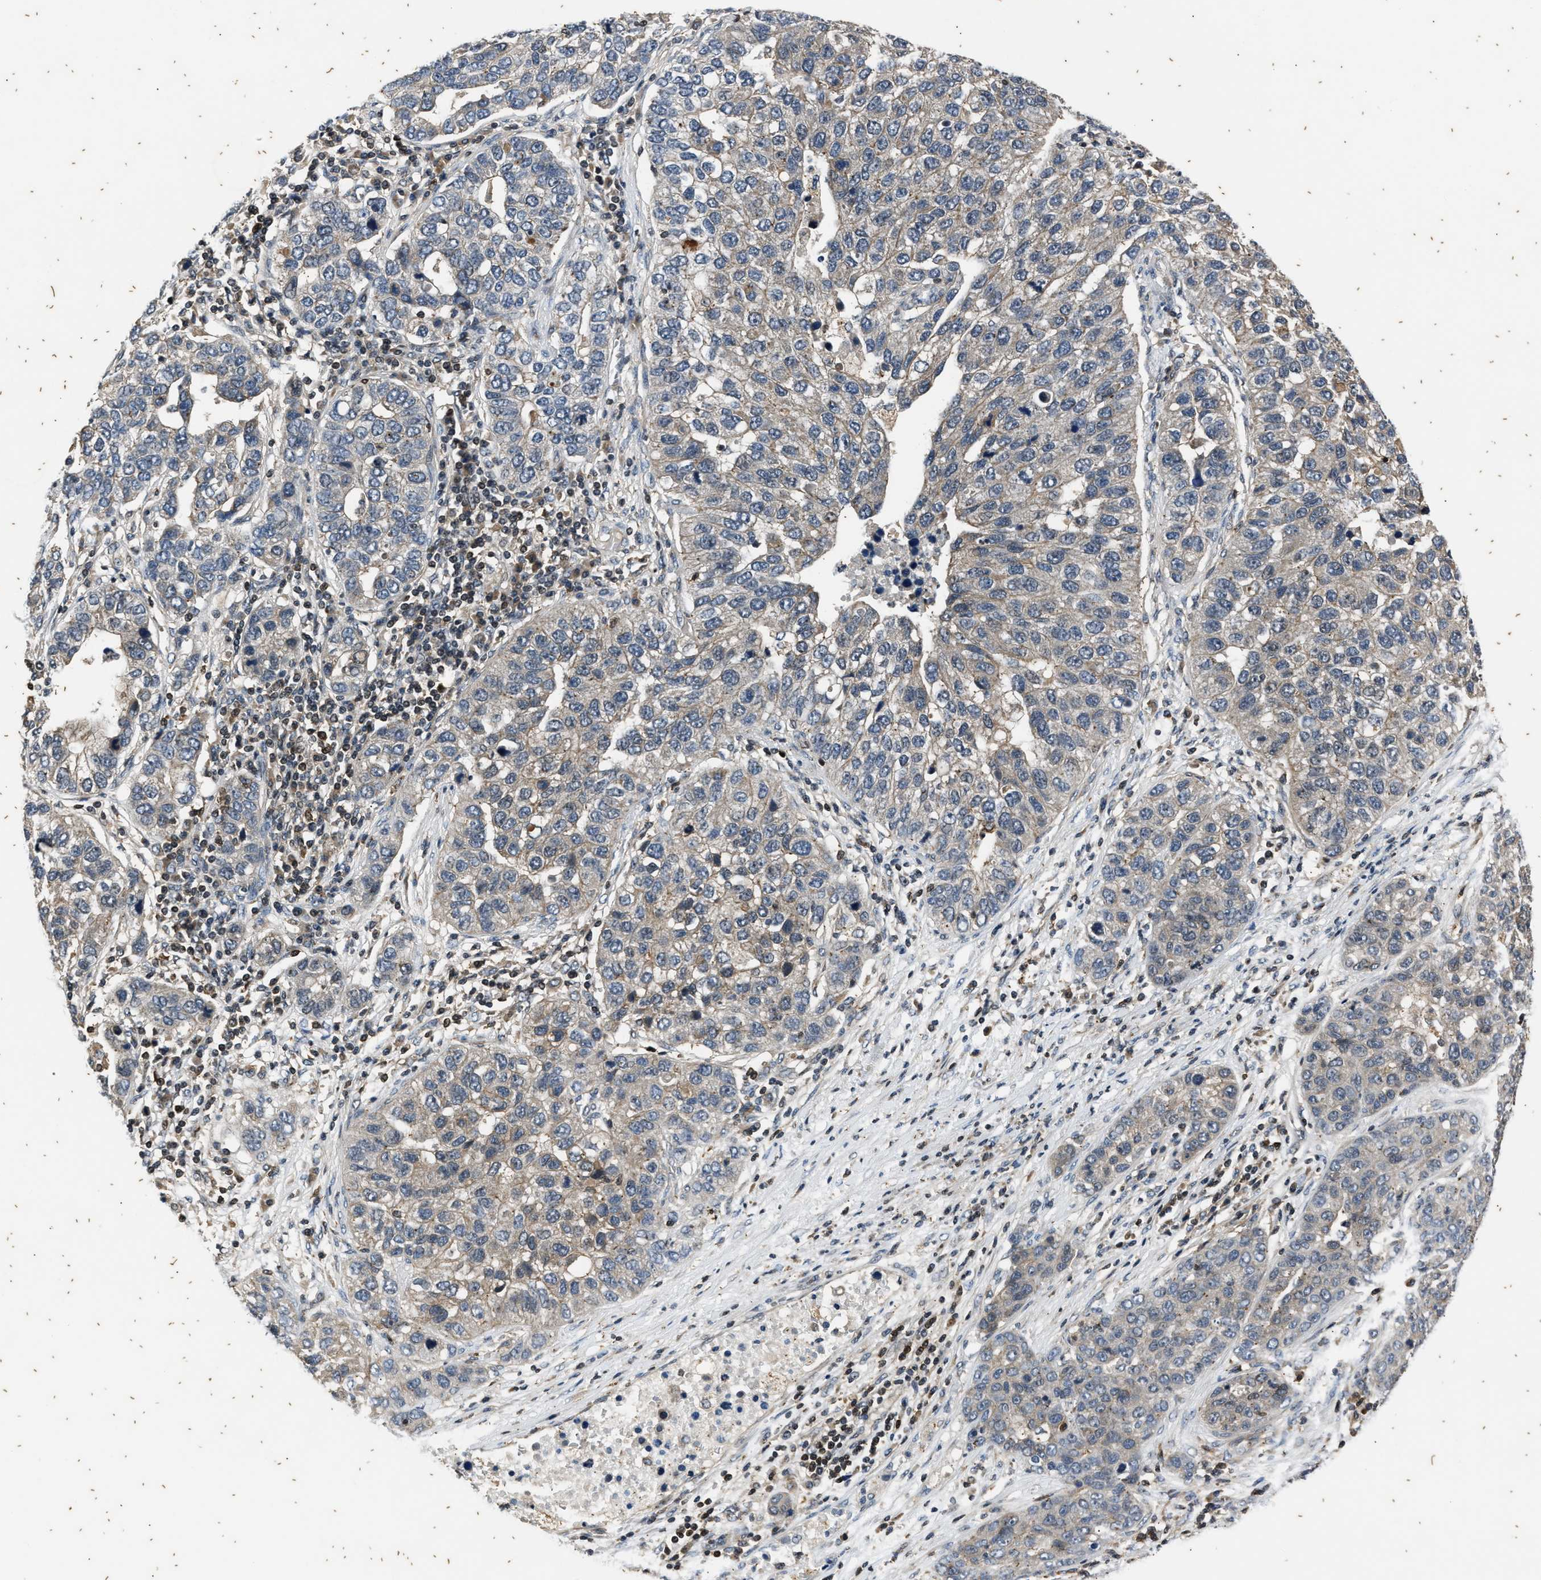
{"staining": {"intensity": "weak", "quantity": "<25%", "location": "cytoplasmic/membranous"}, "tissue": "pancreatic cancer", "cell_type": "Tumor cells", "image_type": "cancer", "snomed": [{"axis": "morphology", "description": "Adenocarcinoma, NOS"}, {"axis": "topography", "description": "Pancreas"}], "caption": "Tumor cells are negative for brown protein staining in adenocarcinoma (pancreatic). (Brightfield microscopy of DAB (3,3'-diaminobenzidine) immunohistochemistry at high magnification).", "gene": "PTPN7", "patient": {"sex": "female", "age": 61}}